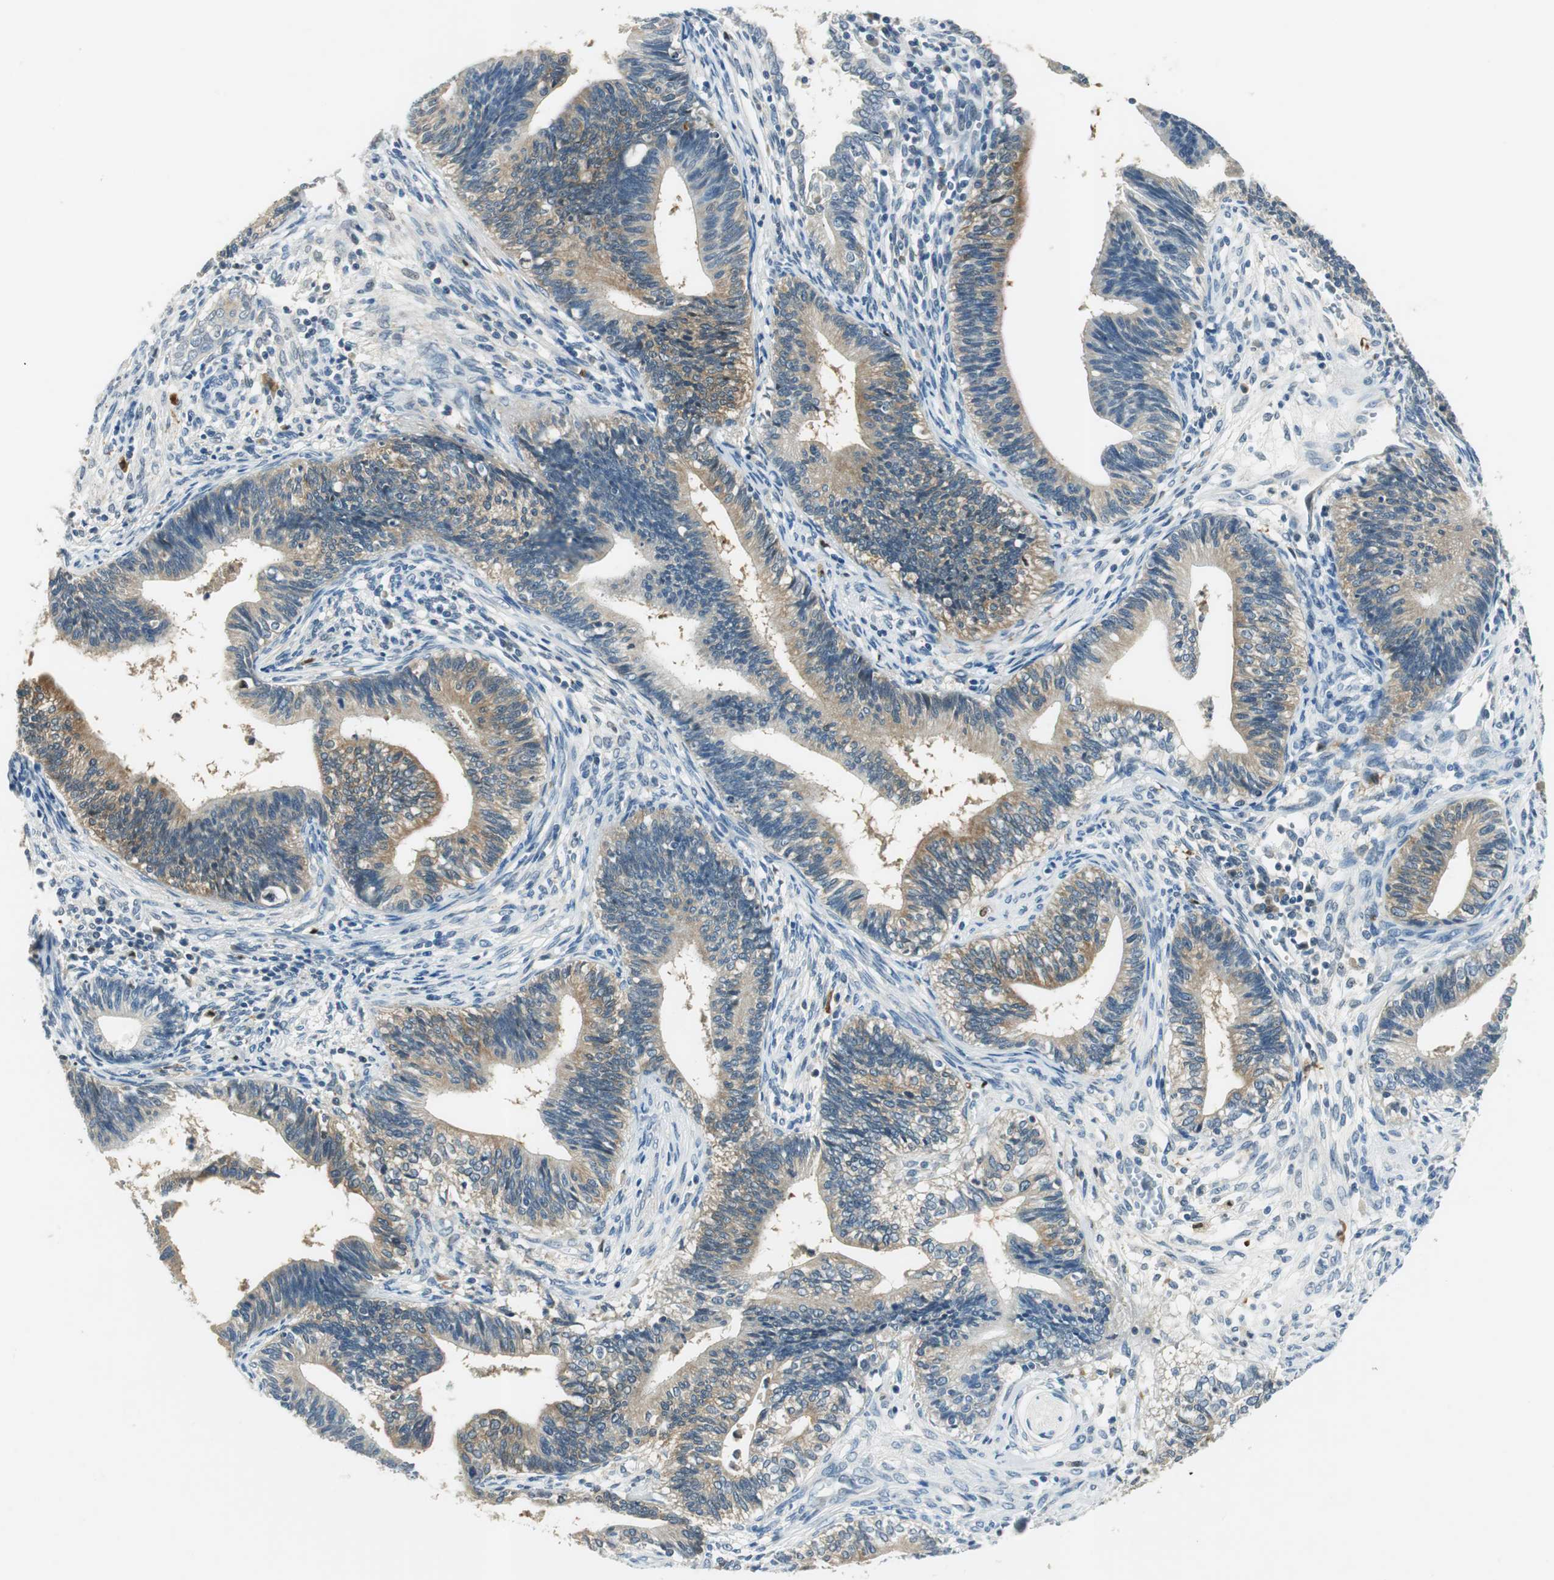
{"staining": {"intensity": "moderate", "quantity": "25%-75%", "location": "cytoplasmic/membranous"}, "tissue": "cervical cancer", "cell_type": "Tumor cells", "image_type": "cancer", "snomed": [{"axis": "morphology", "description": "Adenocarcinoma, NOS"}, {"axis": "topography", "description": "Cervix"}], "caption": "Immunohistochemical staining of cervical cancer demonstrates medium levels of moderate cytoplasmic/membranous protein expression in about 25%-75% of tumor cells.", "gene": "ME1", "patient": {"sex": "female", "age": 44}}